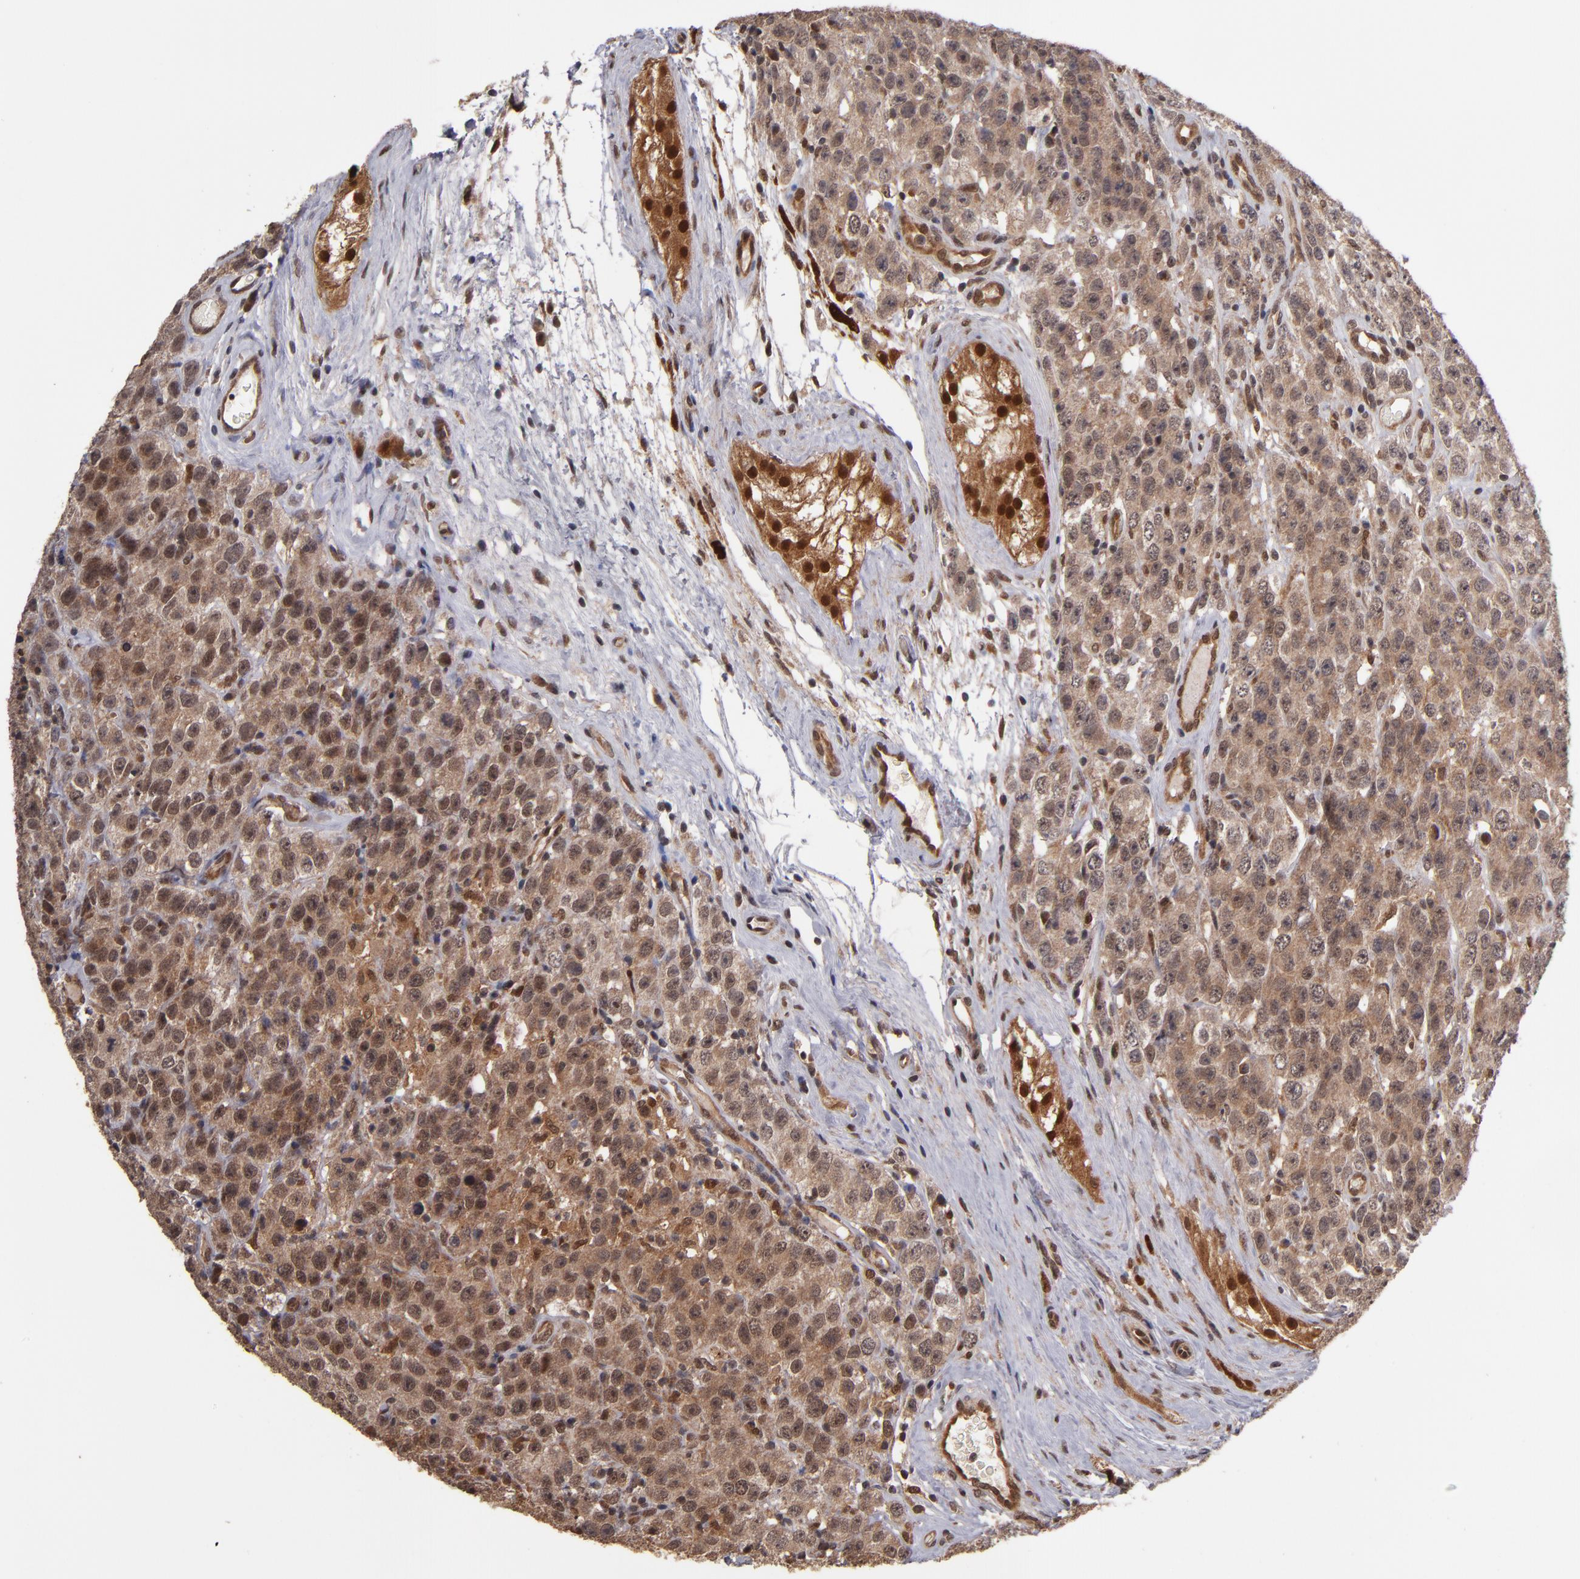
{"staining": {"intensity": "weak", "quantity": ">75%", "location": "cytoplasmic/membranous"}, "tissue": "testis cancer", "cell_type": "Tumor cells", "image_type": "cancer", "snomed": [{"axis": "morphology", "description": "Seminoma, NOS"}, {"axis": "topography", "description": "Testis"}], "caption": "Immunohistochemical staining of testis seminoma reveals low levels of weak cytoplasmic/membranous expression in about >75% of tumor cells. (DAB (3,3'-diaminobenzidine) = brown stain, brightfield microscopy at high magnification).", "gene": "CUL5", "patient": {"sex": "male", "age": 52}}